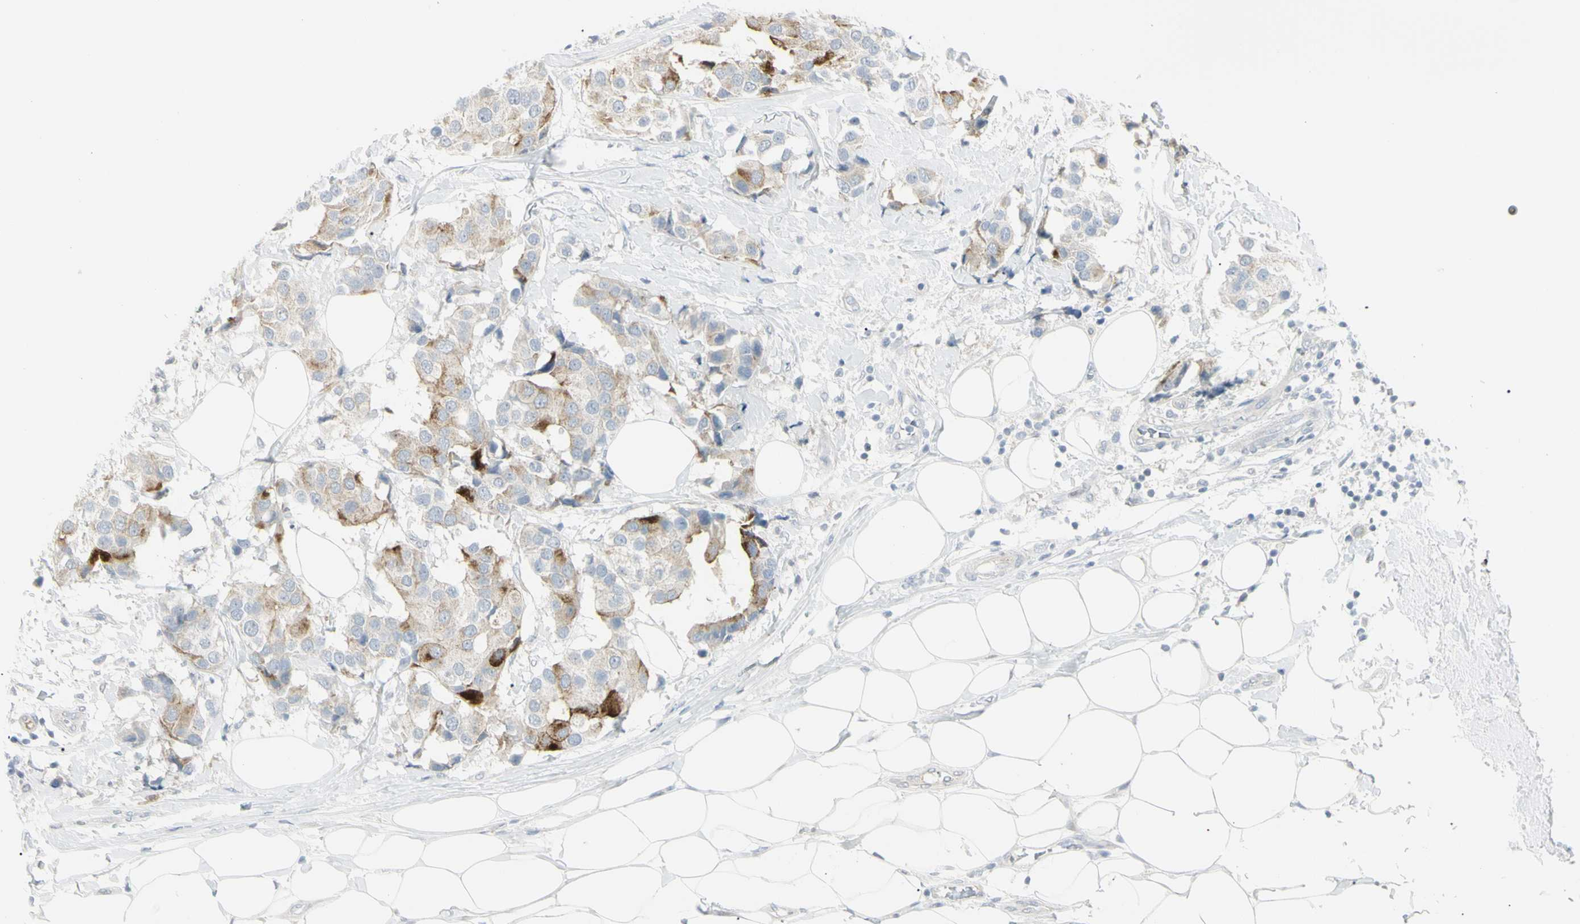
{"staining": {"intensity": "strong", "quantity": "<25%", "location": "cytoplasmic/membranous"}, "tissue": "breast cancer", "cell_type": "Tumor cells", "image_type": "cancer", "snomed": [{"axis": "morphology", "description": "Normal tissue, NOS"}, {"axis": "morphology", "description": "Duct carcinoma"}, {"axis": "topography", "description": "Breast"}], "caption": "The immunohistochemical stain highlights strong cytoplasmic/membranous positivity in tumor cells of breast intraductal carcinoma tissue.", "gene": "PIP", "patient": {"sex": "female", "age": 39}}